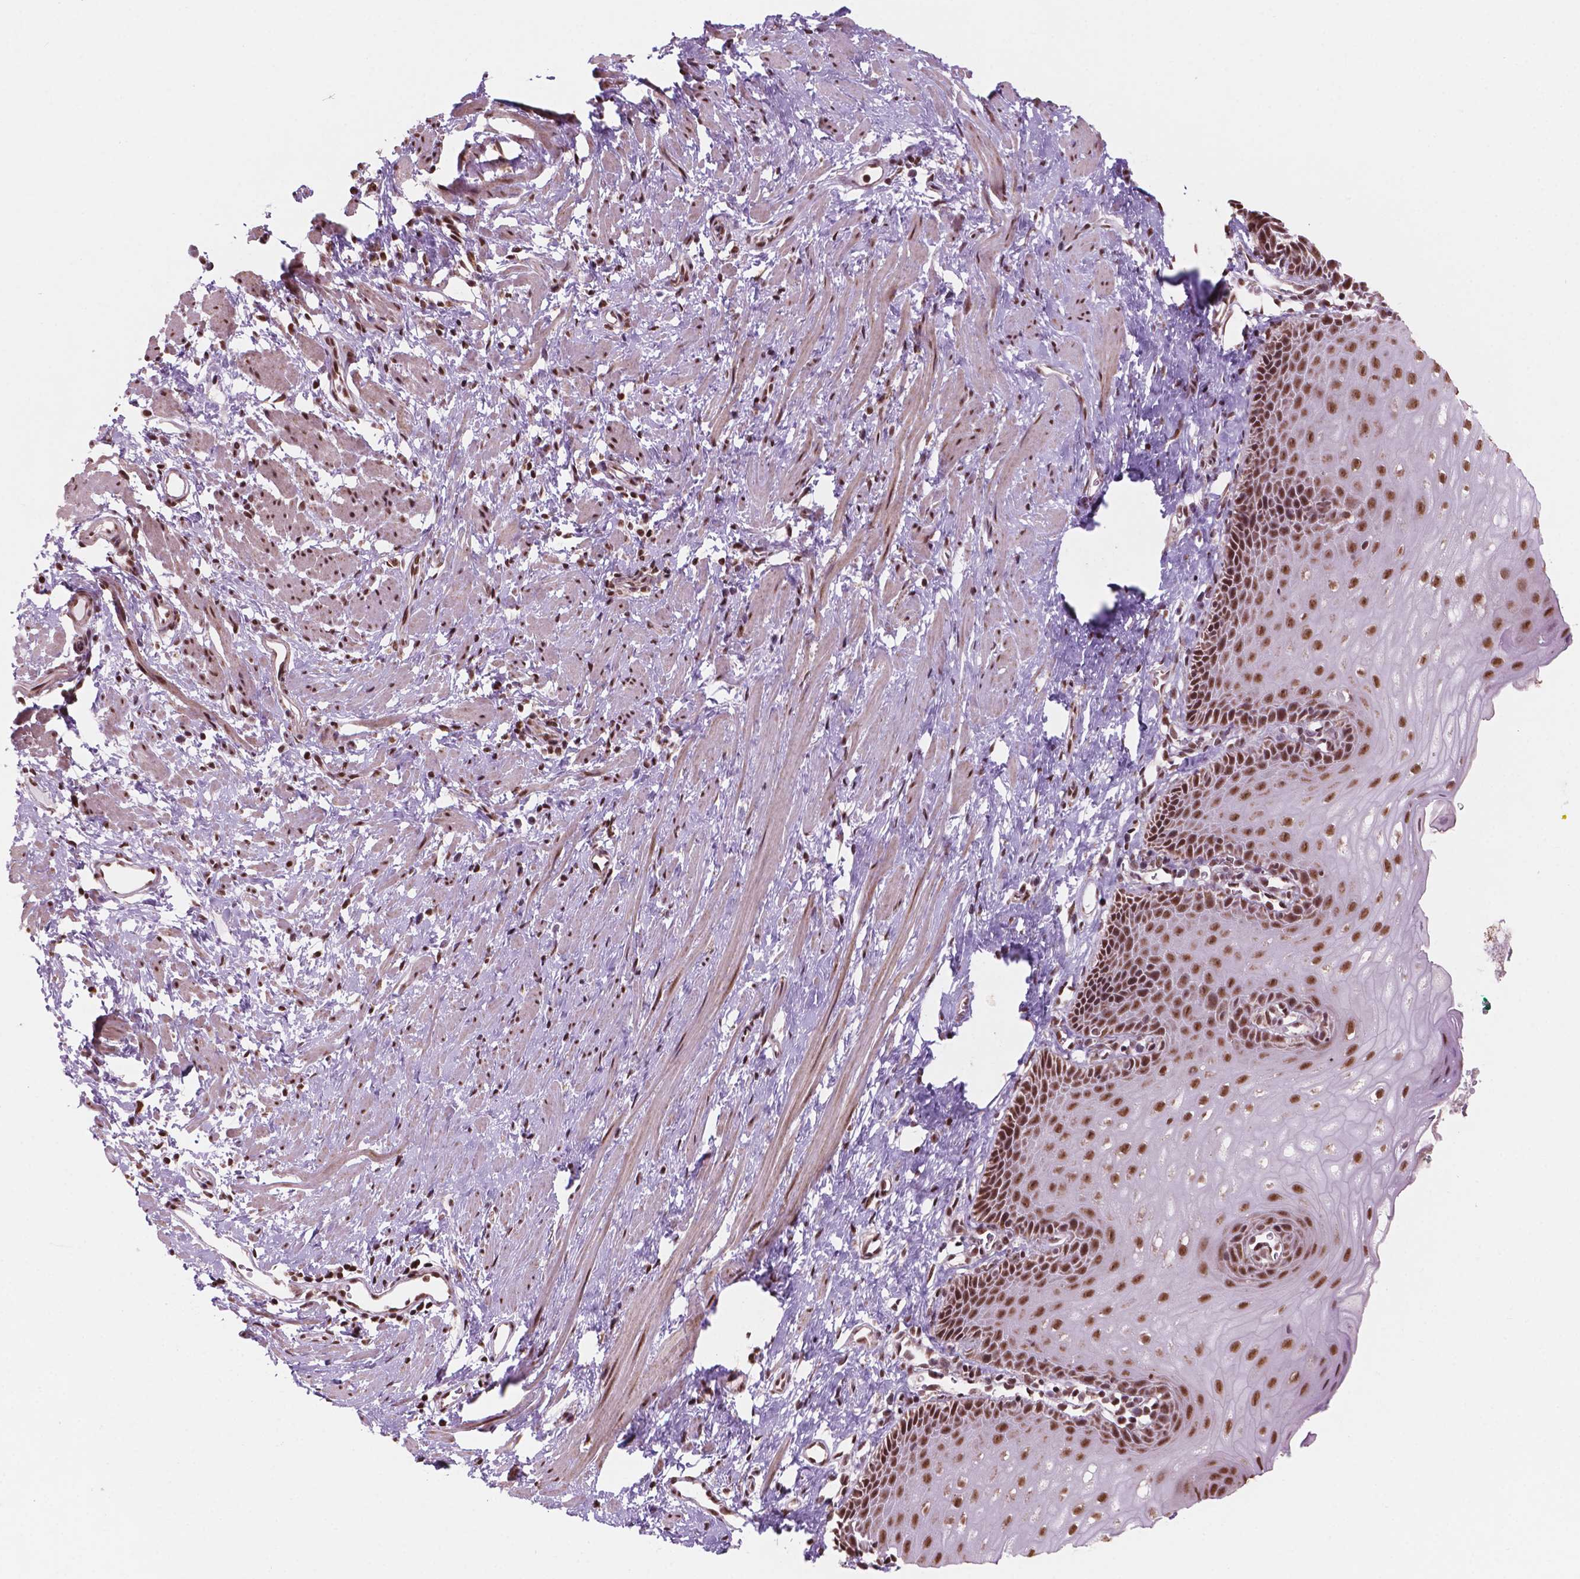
{"staining": {"intensity": "strong", "quantity": ">75%", "location": "nuclear"}, "tissue": "esophagus", "cell_type": "Squamous epithelial cells", "image_type": "normal", "snomed": [{"axis": "morphology", "description": "Normal tissue, NOS"}, {"axis": "topography", "description": "Esophagus"}], "caption": "The immunohistochemical stain shows strong nuclear positivity in squamous epithelial cells of normal esophagus. (brown staining indicates protein expression, while blue staining denotes nuclei).", "gene": "NDUFA10", "patient": {"sex": "male", "age": 64}}